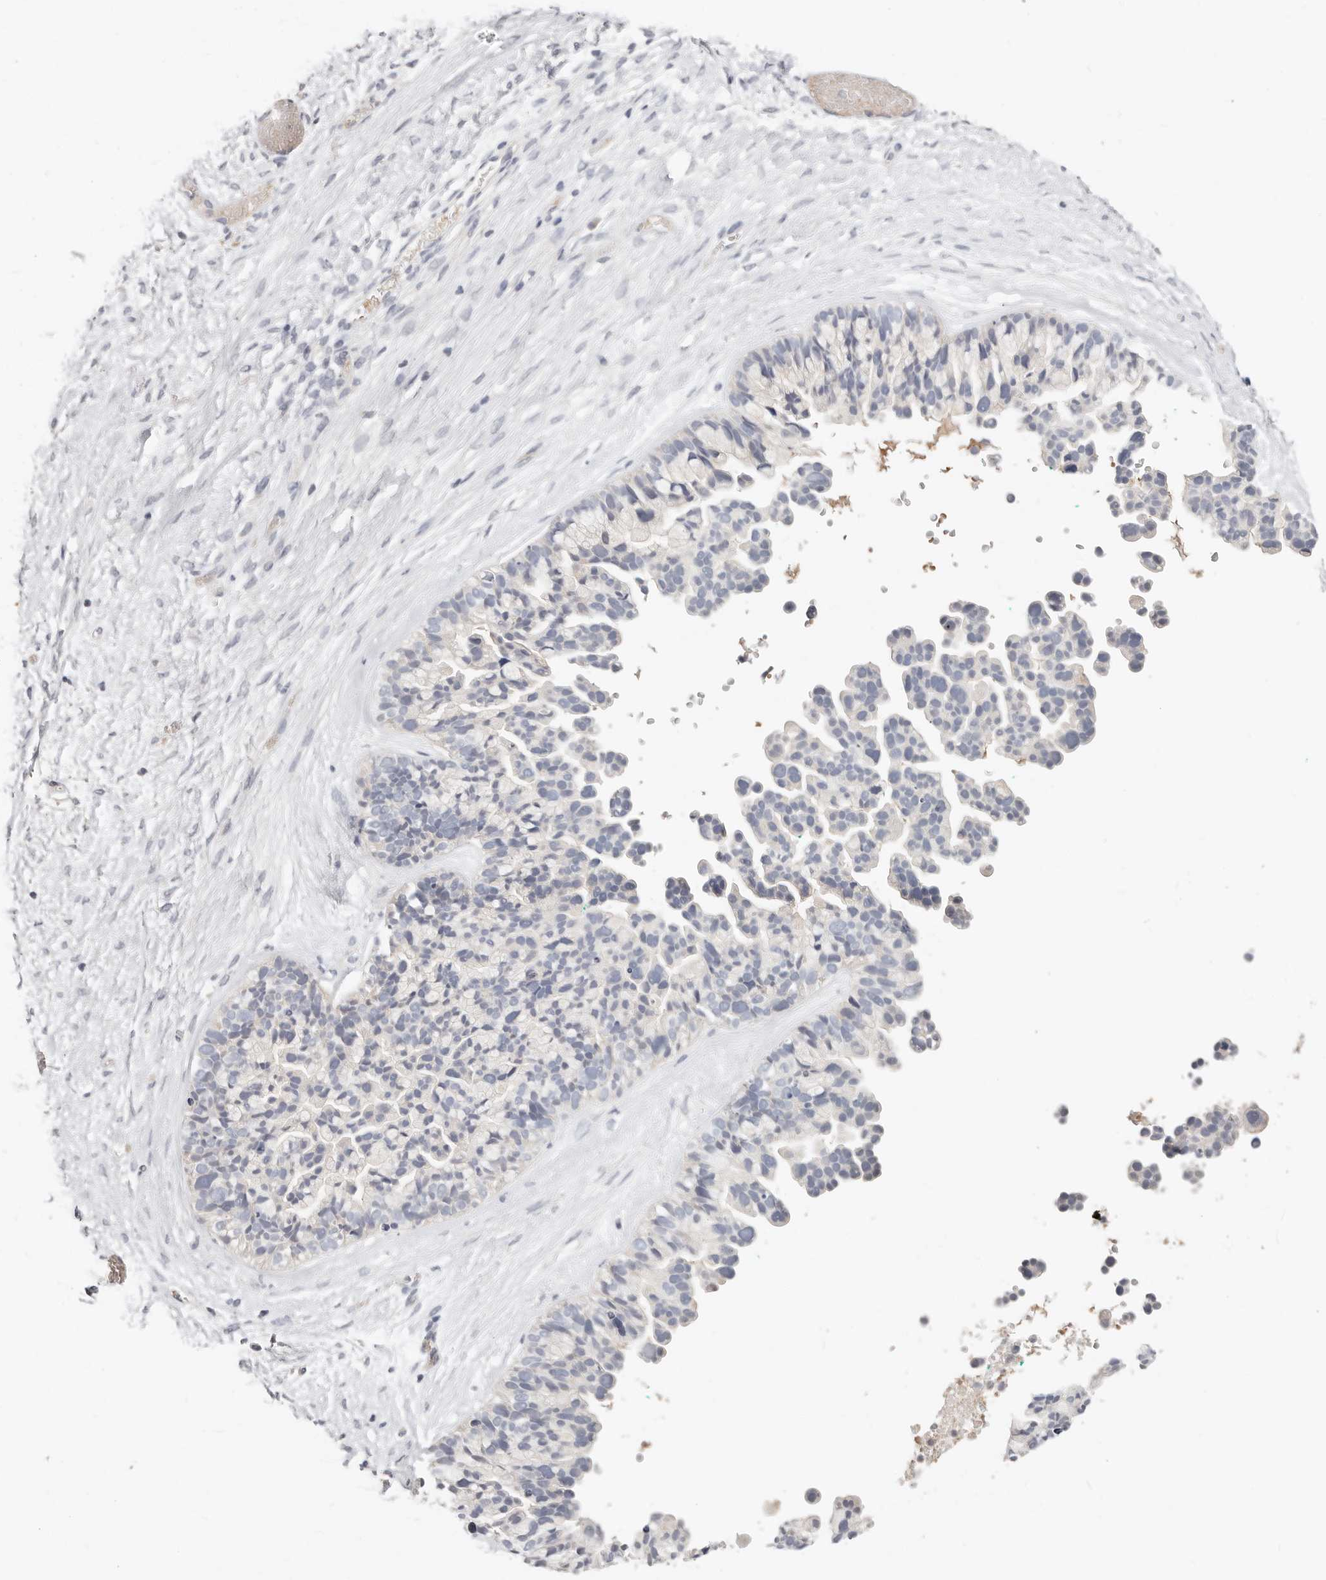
{"staining": {"intensity": "negative", "quantity": "none", "location": "none"}, "tissue": "ovarian cancer", "cell_type": "Tumor cells", "image_type": "cancer", "snomed": [{"axis": "morphology", "description": "Cystadenocarcinoma, serous, NOS"}, {"axis": "topography", "description": "Ovary"}], "caption": "The immunohistochemistry photomicrograph has no significant staining in tumor cells of ovarian serous cystadenocarcinoma tissue.", "gene": "TMEM63B", "patient": {"sex": "female", "age": 56}}